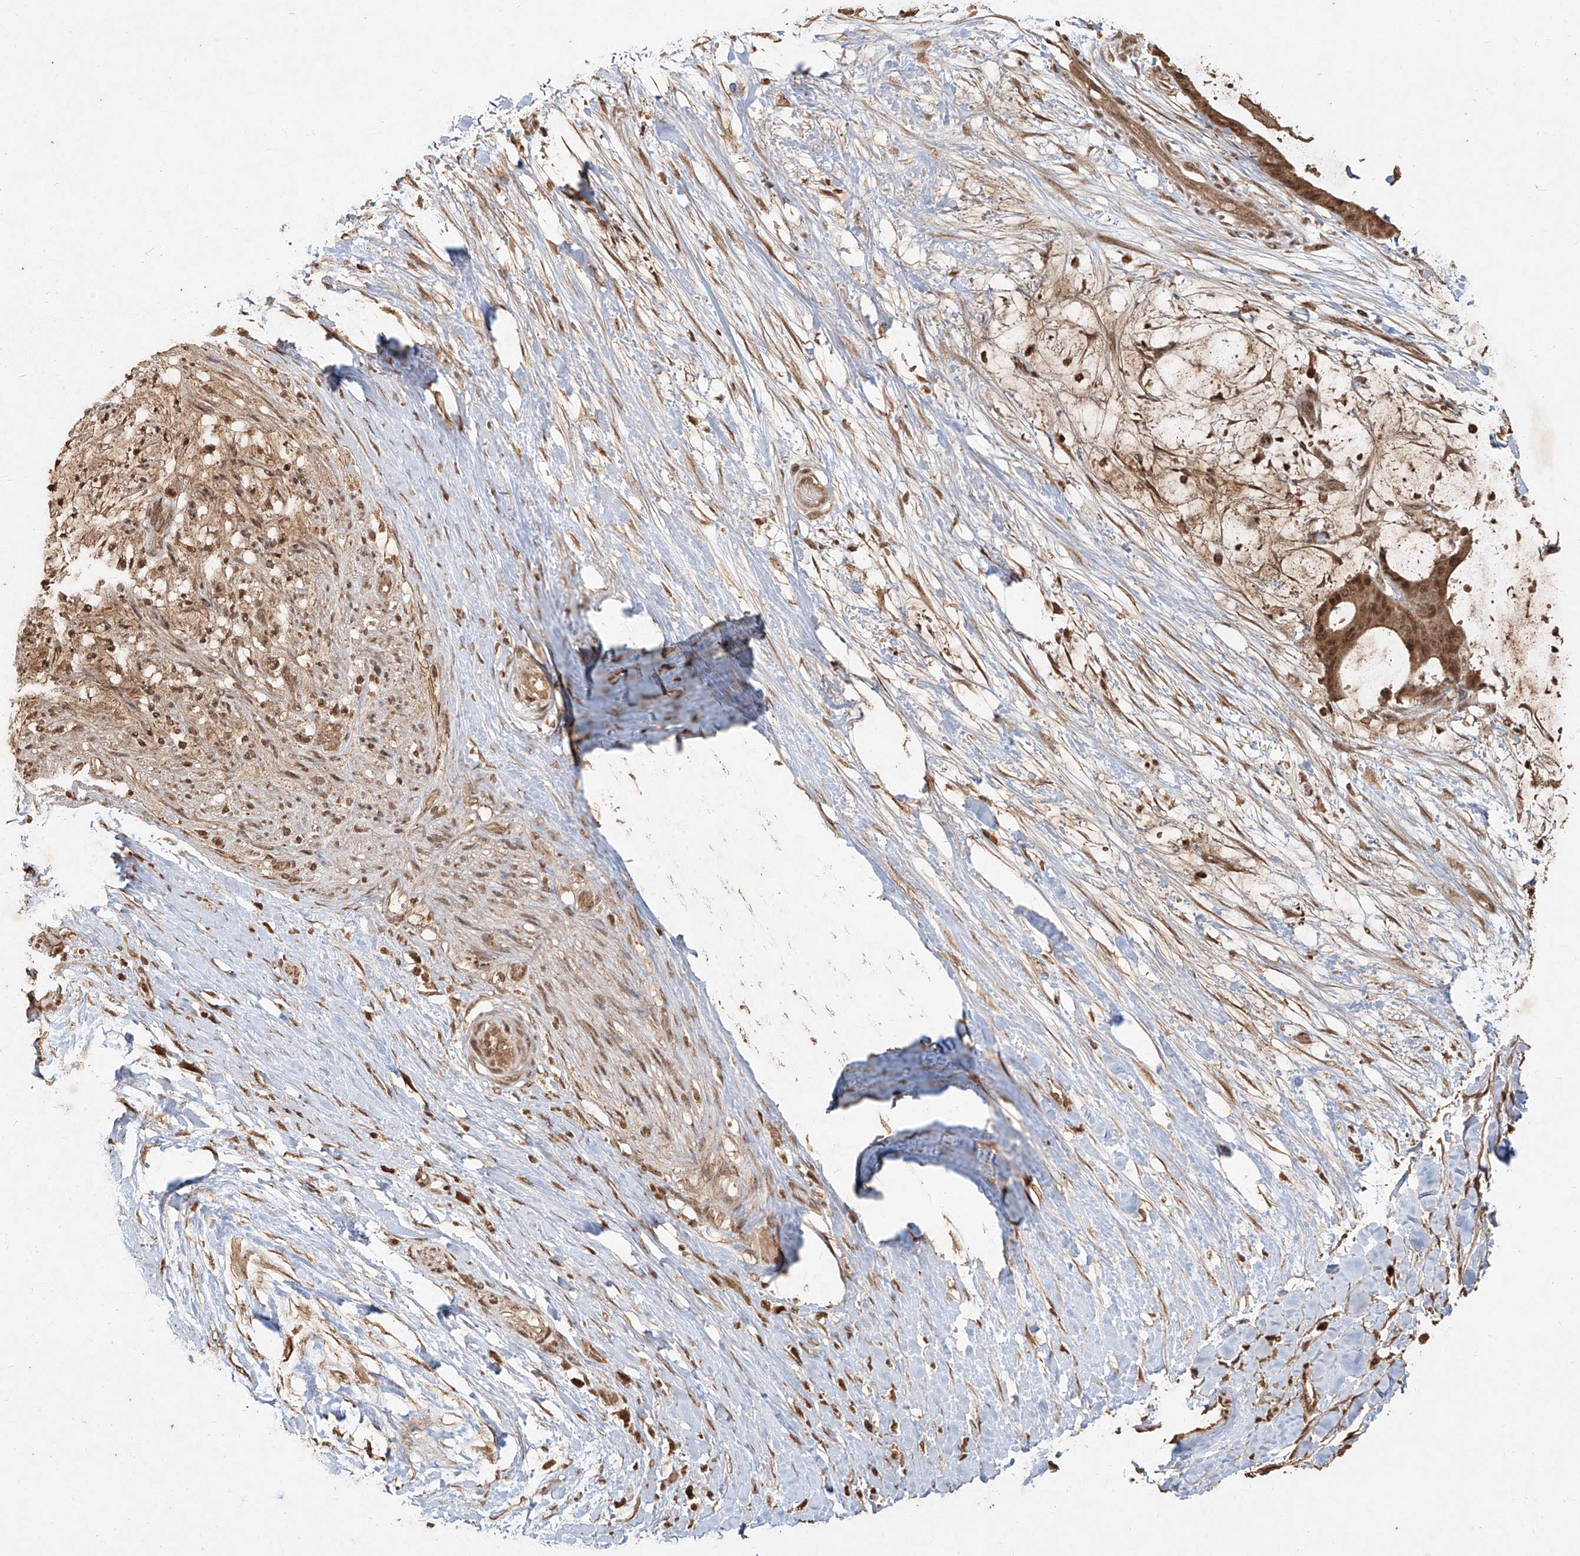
{"staining": {"intensity": "moderate", "quantity": ">75%", "location": "cytoplasmic/membranous,nuclear"}, "tissue": "liver cancer", "cell_type": "Tumor cells", "image_type": "cancer", "snomed": [{"axis": "morphology", "description": "Cholangiocarcinoma"}, {"axis": "topography", "description": "Liver"}], "caption": "Protein expression analysis of liver cholangiocarcinoma exhibits moderate cytoplasmic/membranous and nuclear positivity in about >75% of tumor cells.", "gene": "UBE2K", "patient": {"sex": "female", "age": 73}}